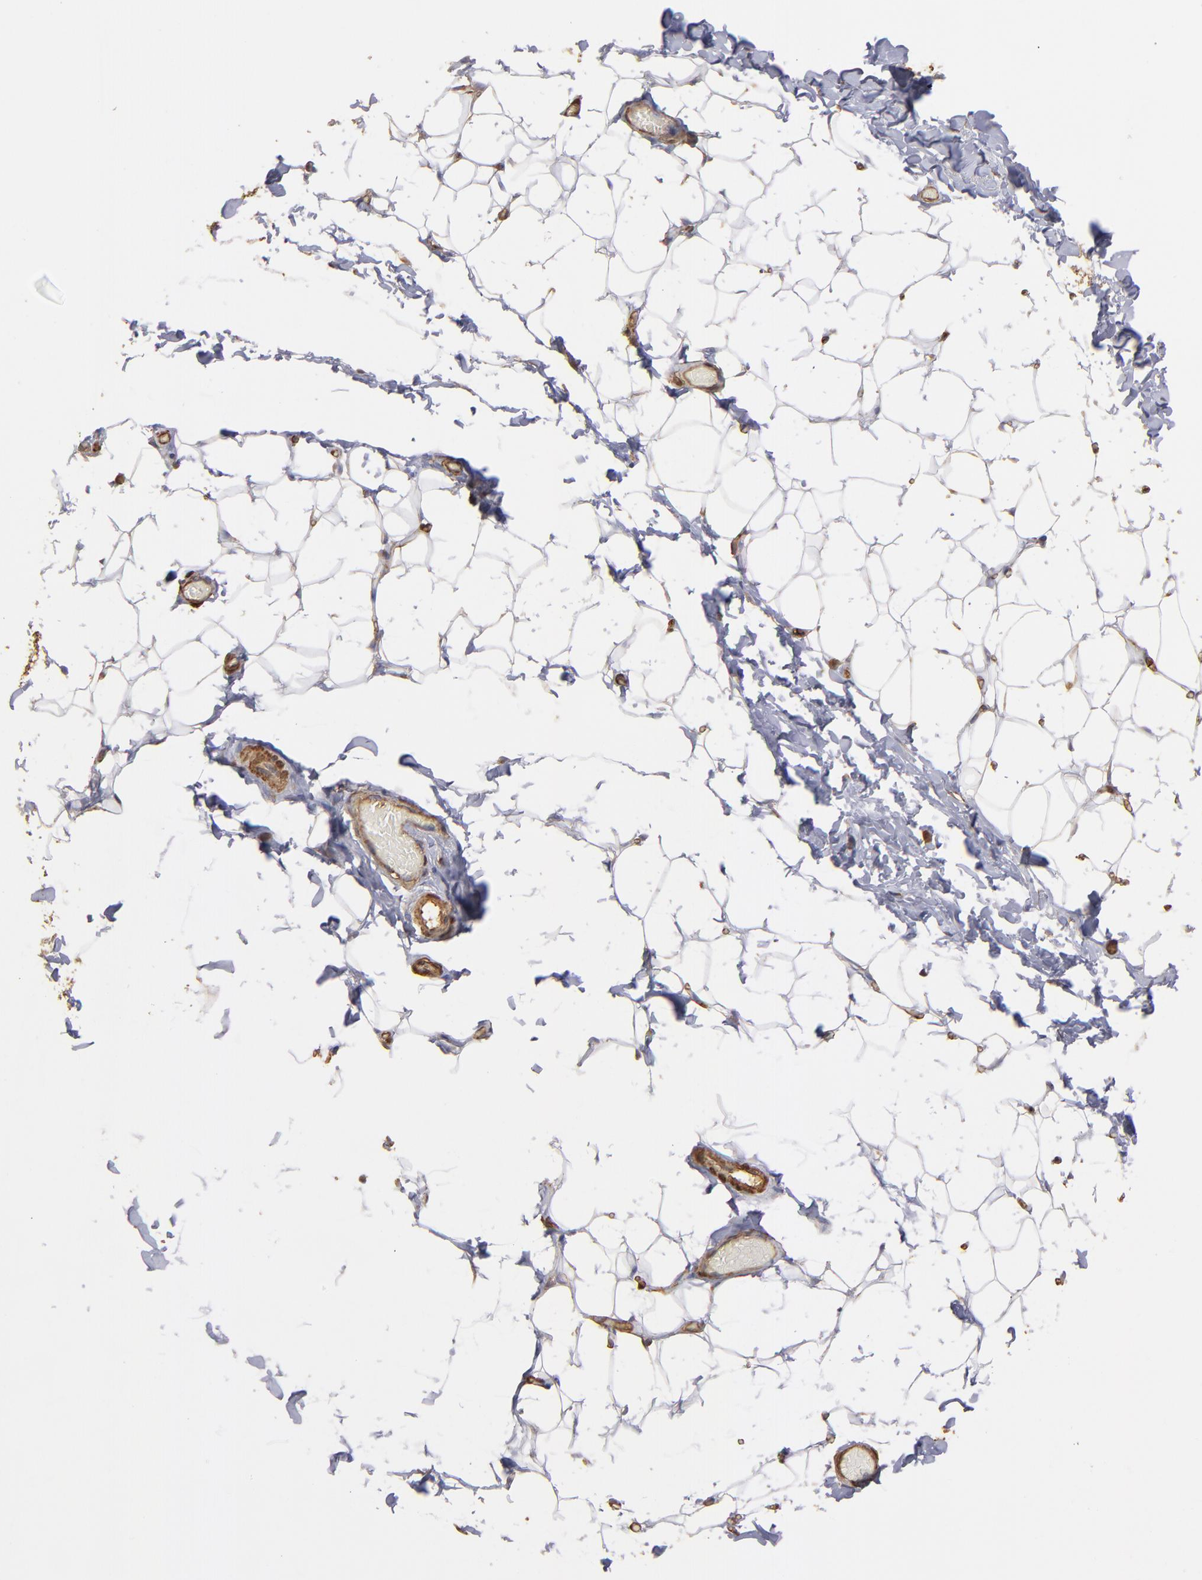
{"staining": {"intensity": "negative", "quantity": "none", "location": "none"}, "tissue": "adipose tissue", "cell_type": "Adipocytes", "image_type": "normal", "snomed": [{"axis": "morphology", "description": "Normal tissue, NOS"}, {"axis": "topography", "description": "Soft tissue"}], "caption": "Image shows no protein staining in adipocytes of unremarkable adipose tissue. The staining was performed using DAB to visualize the protein expression in brown, while the nuclei were stained in blue with hematoxylin (Magnification: 20x).", "gene": "ACTN4", "patient": {"sex": "male", "age": 26}}